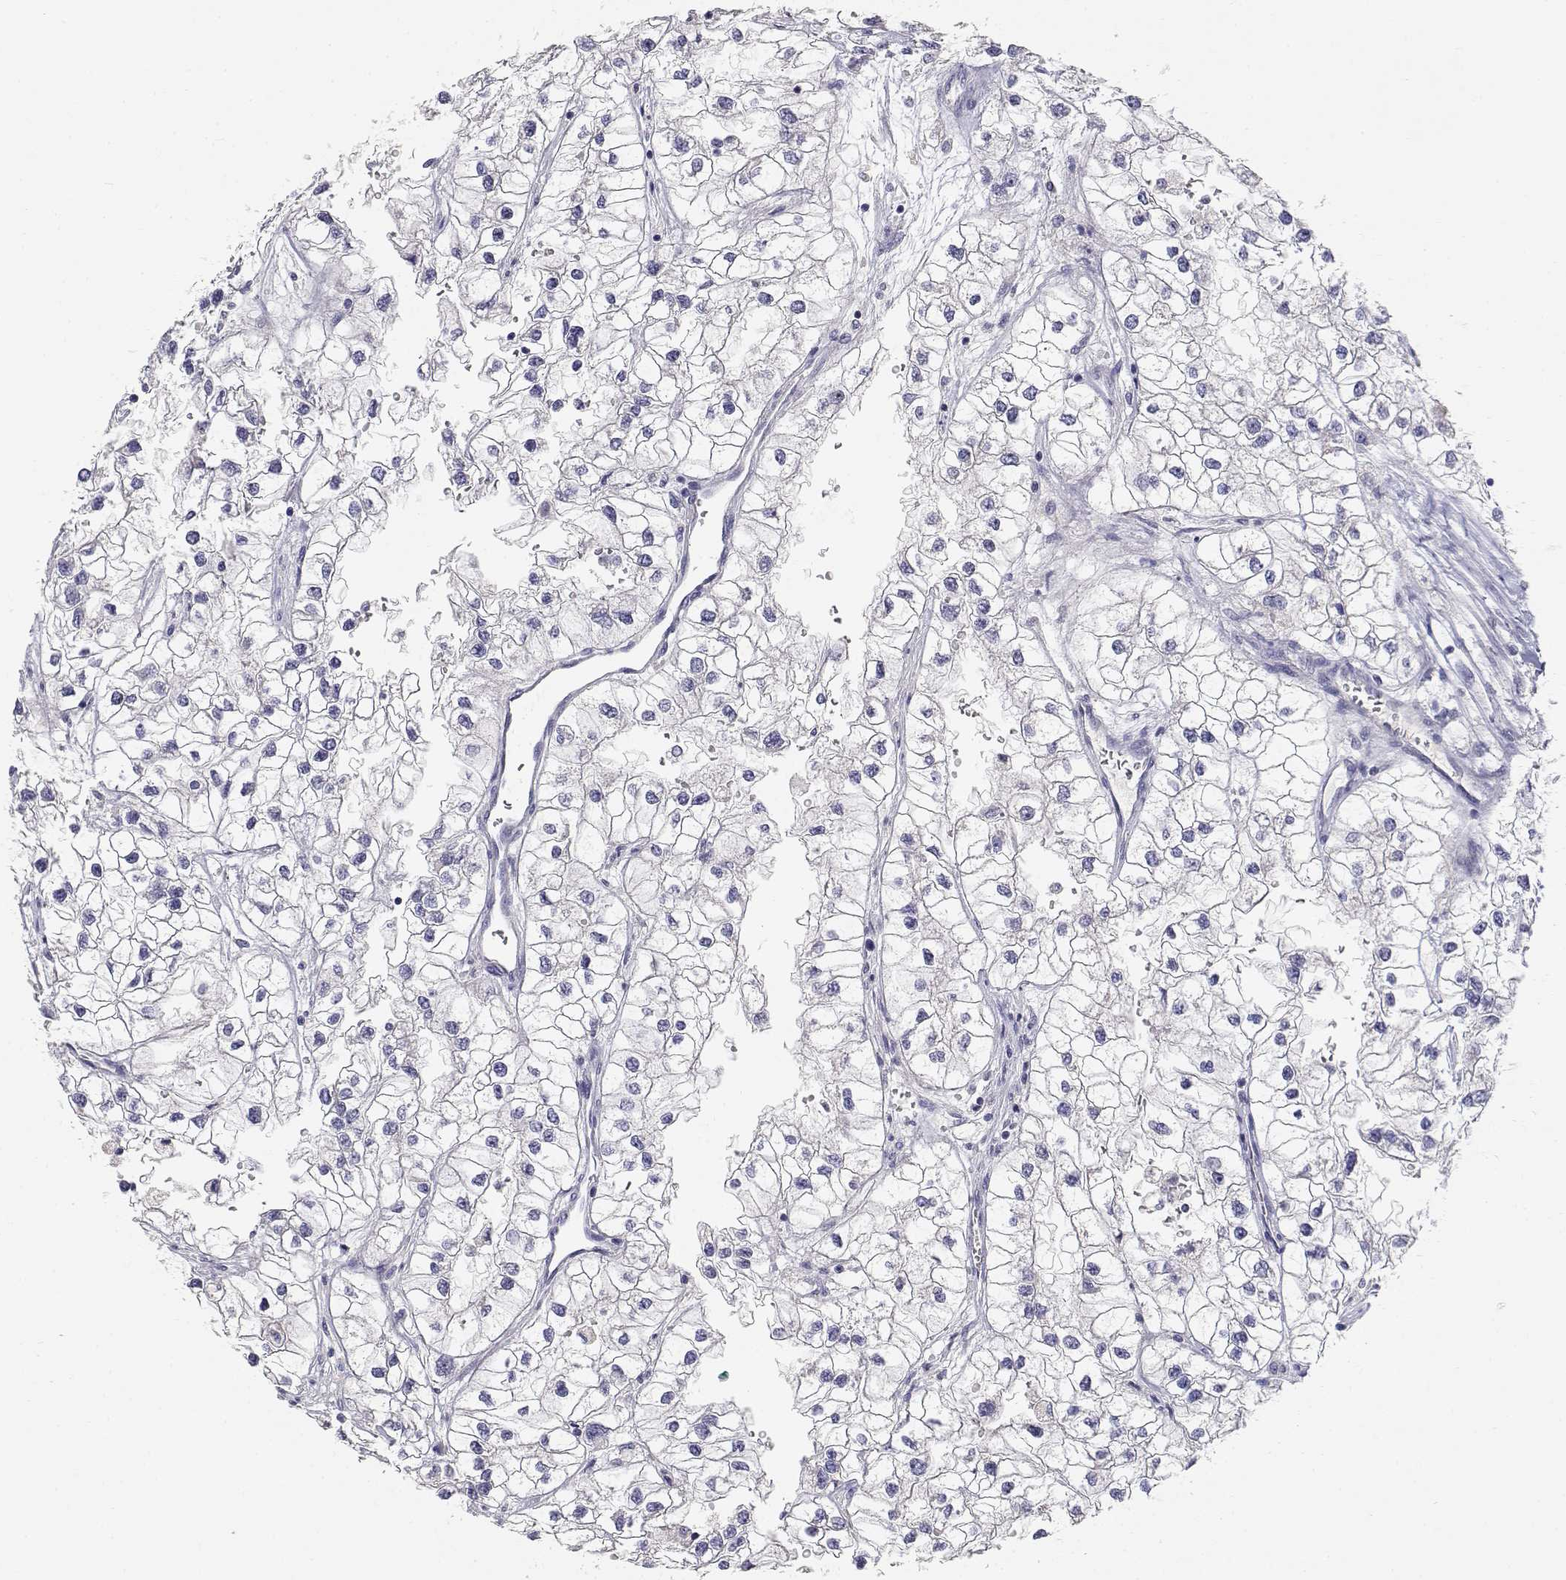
{"staining": {"intensity": "negative", "quantity": "none", "location": "none"}, "tissue": "renal cancer", "cell_type": "Tumor cells", "image_type": "cancer", "snomed": [{"axis": "morphology", "description": "Adenocarcinoma, NOS"}, {"axis": "topography", "description": "Kidney"}], "caption": "High magnification brightfield microscopy of renal cancer stained with DAB (3,3'-diaminobenzidine) (brown) and counterstained with hematoxylin (blue): tumor cells show no significant expression.", "gene": "ADA", "patient": {"sex": "male", "age": 59}}